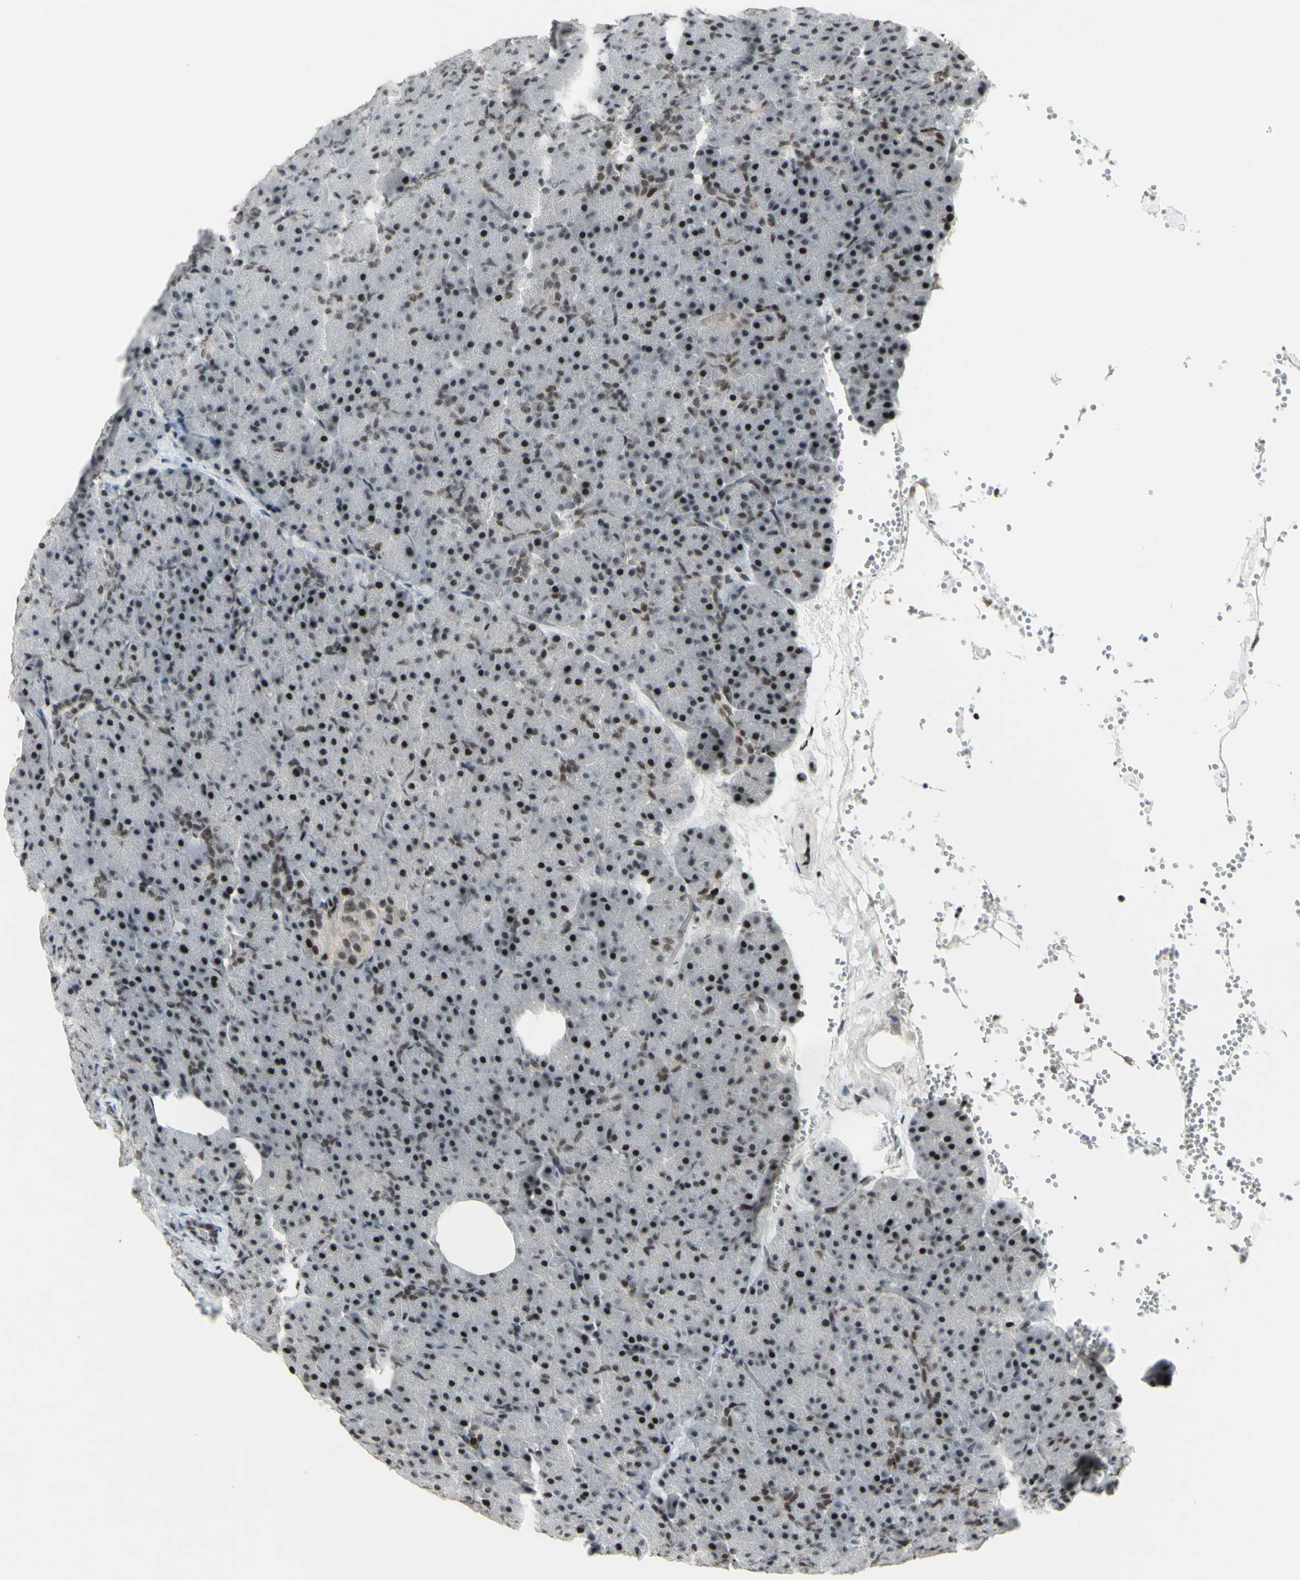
{"staining": {"intensity": "strong", "quantity": ">75%", "location": "nuclear"}, "tissue": "pancreas", "cell_type": "Exocrine glandular cells", "image_type": "normal", "snomed": [{"axis": "morphology", "description": "Normal tissue, NOS"}, {"axis": "topography", "description": "Pancreas"}], "caption": "A brown stain shows strong nuclear positivity of a protein in exocrine glandular cells of benign human pancreas.", "gene": "SUPT6H", "patient": {"sex": "female", "age": 35}}